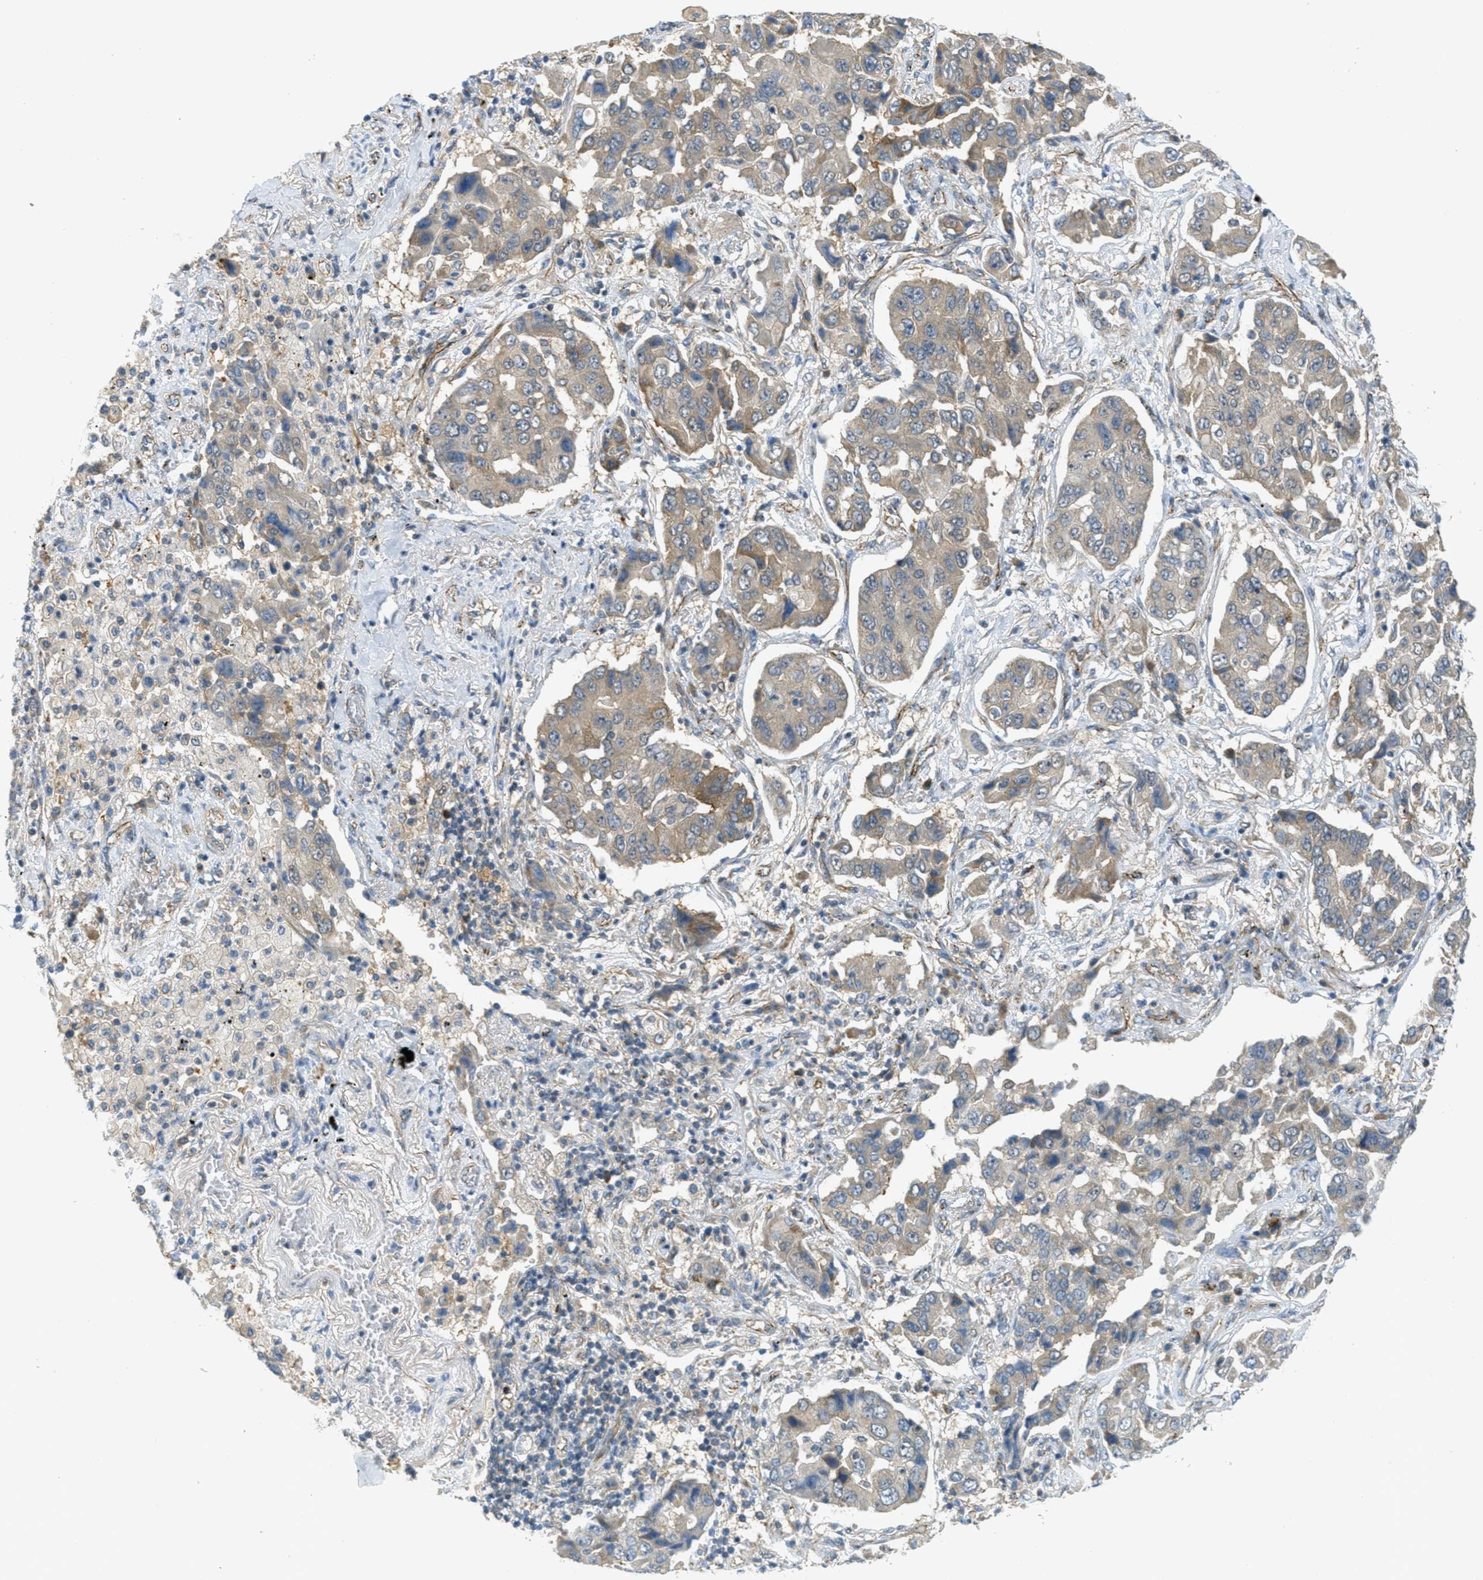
{"staining": {"intensity": "weak", "quantity": ">75%", "location": "cytoplasmic/membranous"}, "tissue": "lung cancer", "cell_type": "Tumor cells", "image_type": "cancer", "snomed": [{"axis": "morphology", "description": "Adenocarcinoma, NOS"}, {"axis": "topography", "description": "Lung"}], "caption": "Lung cancer (adenocarcinoma) stained with DAB (3,3'-diaminobenzidine) immunohistochemistry exhibits low levels of weak cytoplasmic/membranous staining in approximately >75% of tumor cells.", "gene": "JCAD", "patient": {"sex": "female", "age": 65}}